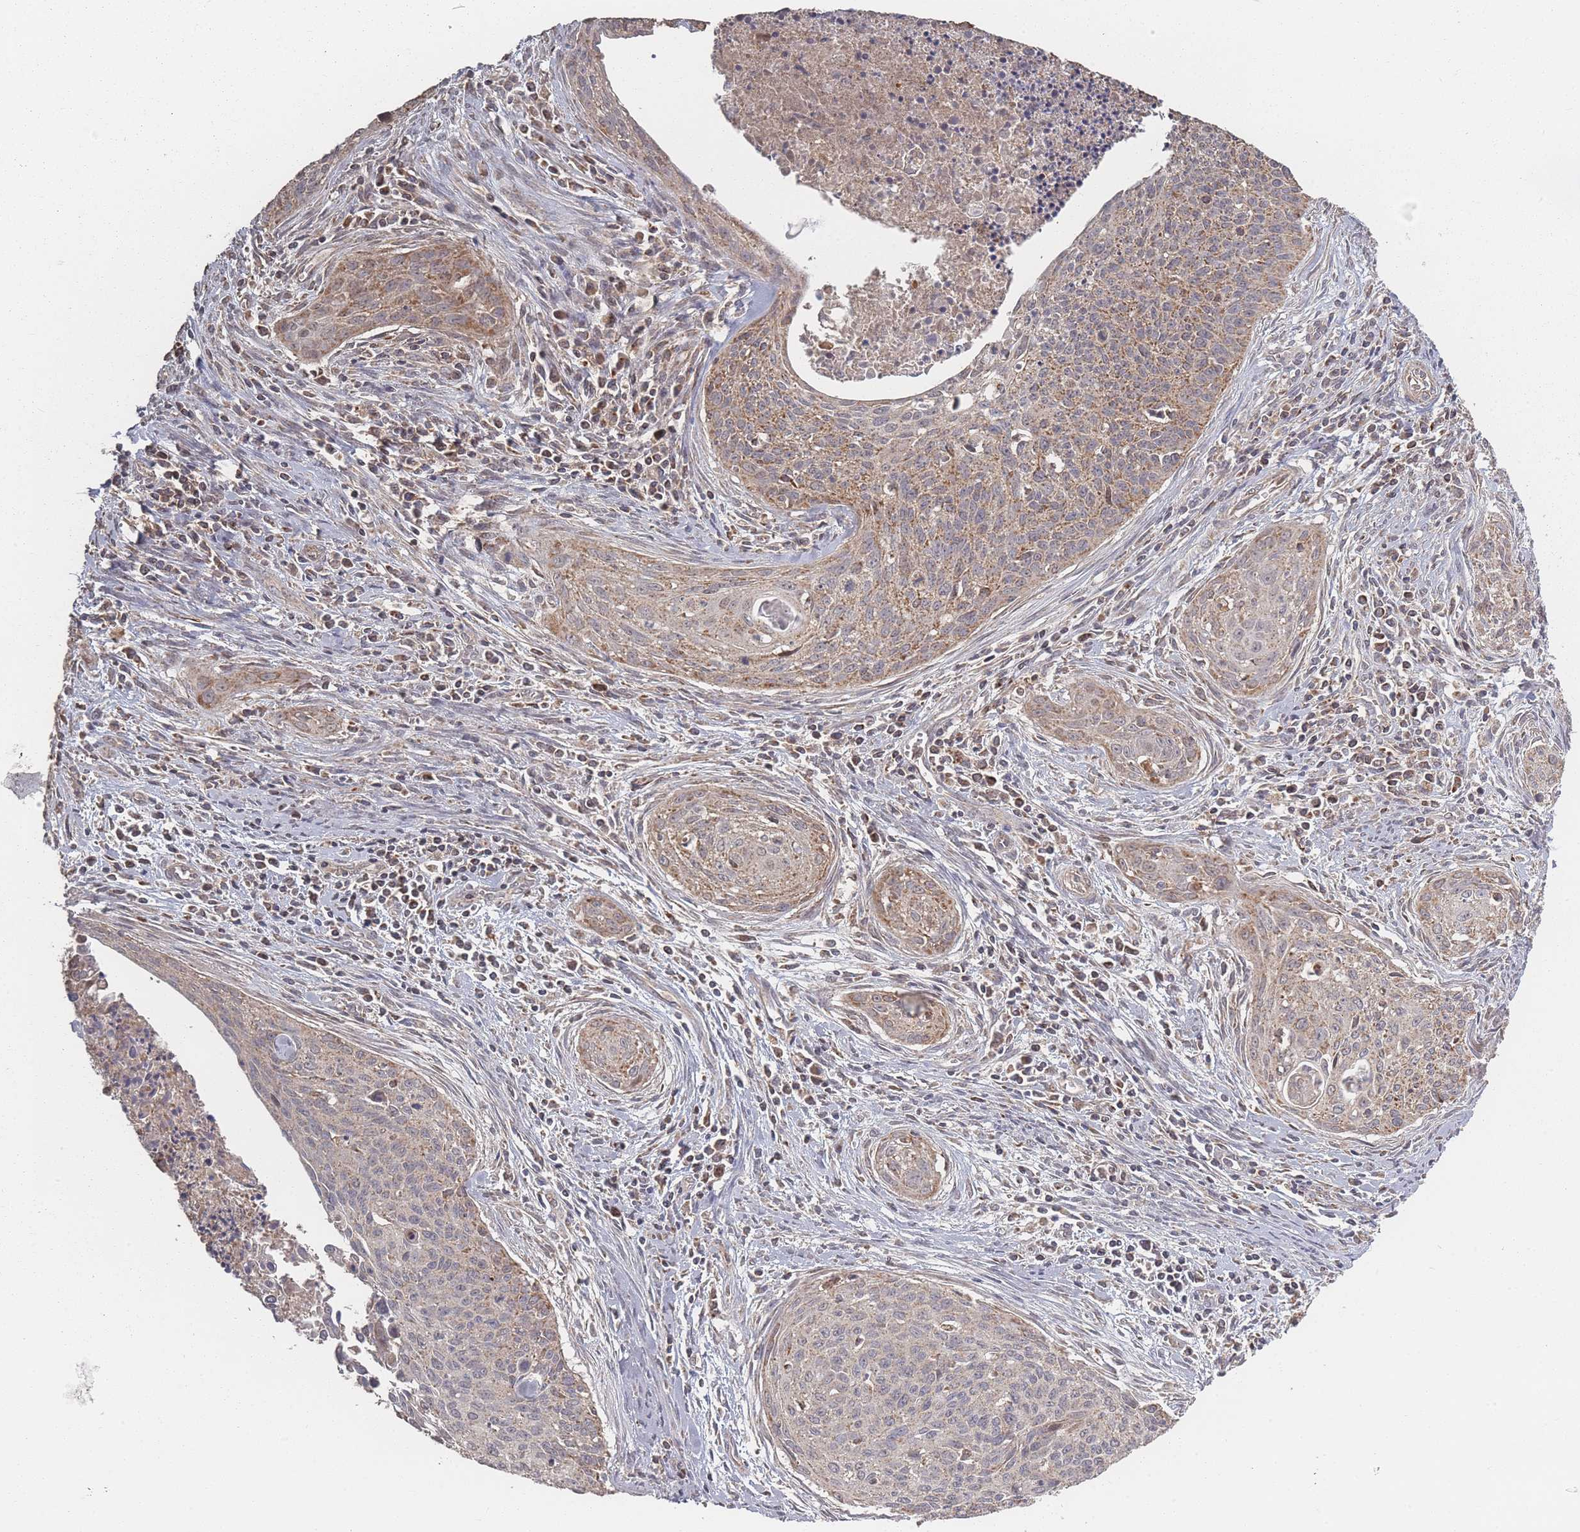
{"staining": {"intensity": "weak", "quantity": ">75%", "location": "cytoplasmic/membranous"}, "tissue": "cervical cancer", "cell_type": "Tumor cells", "image_type": "cancer", "snomed": [{"axis": "morphology", "description": "Squamous cell carcinoma, NOS"}, {"axis": "topography", "description": "Cervix"}], "caption": "Immunohistochemical staining of squamous cell carcinoma (cervical) reveals weak cytoplasmic/membranous protein positivity in approximately >75% of tumor cells.", "gene": "LYRM7", "patient": {"sex": "female", "age": 55}}